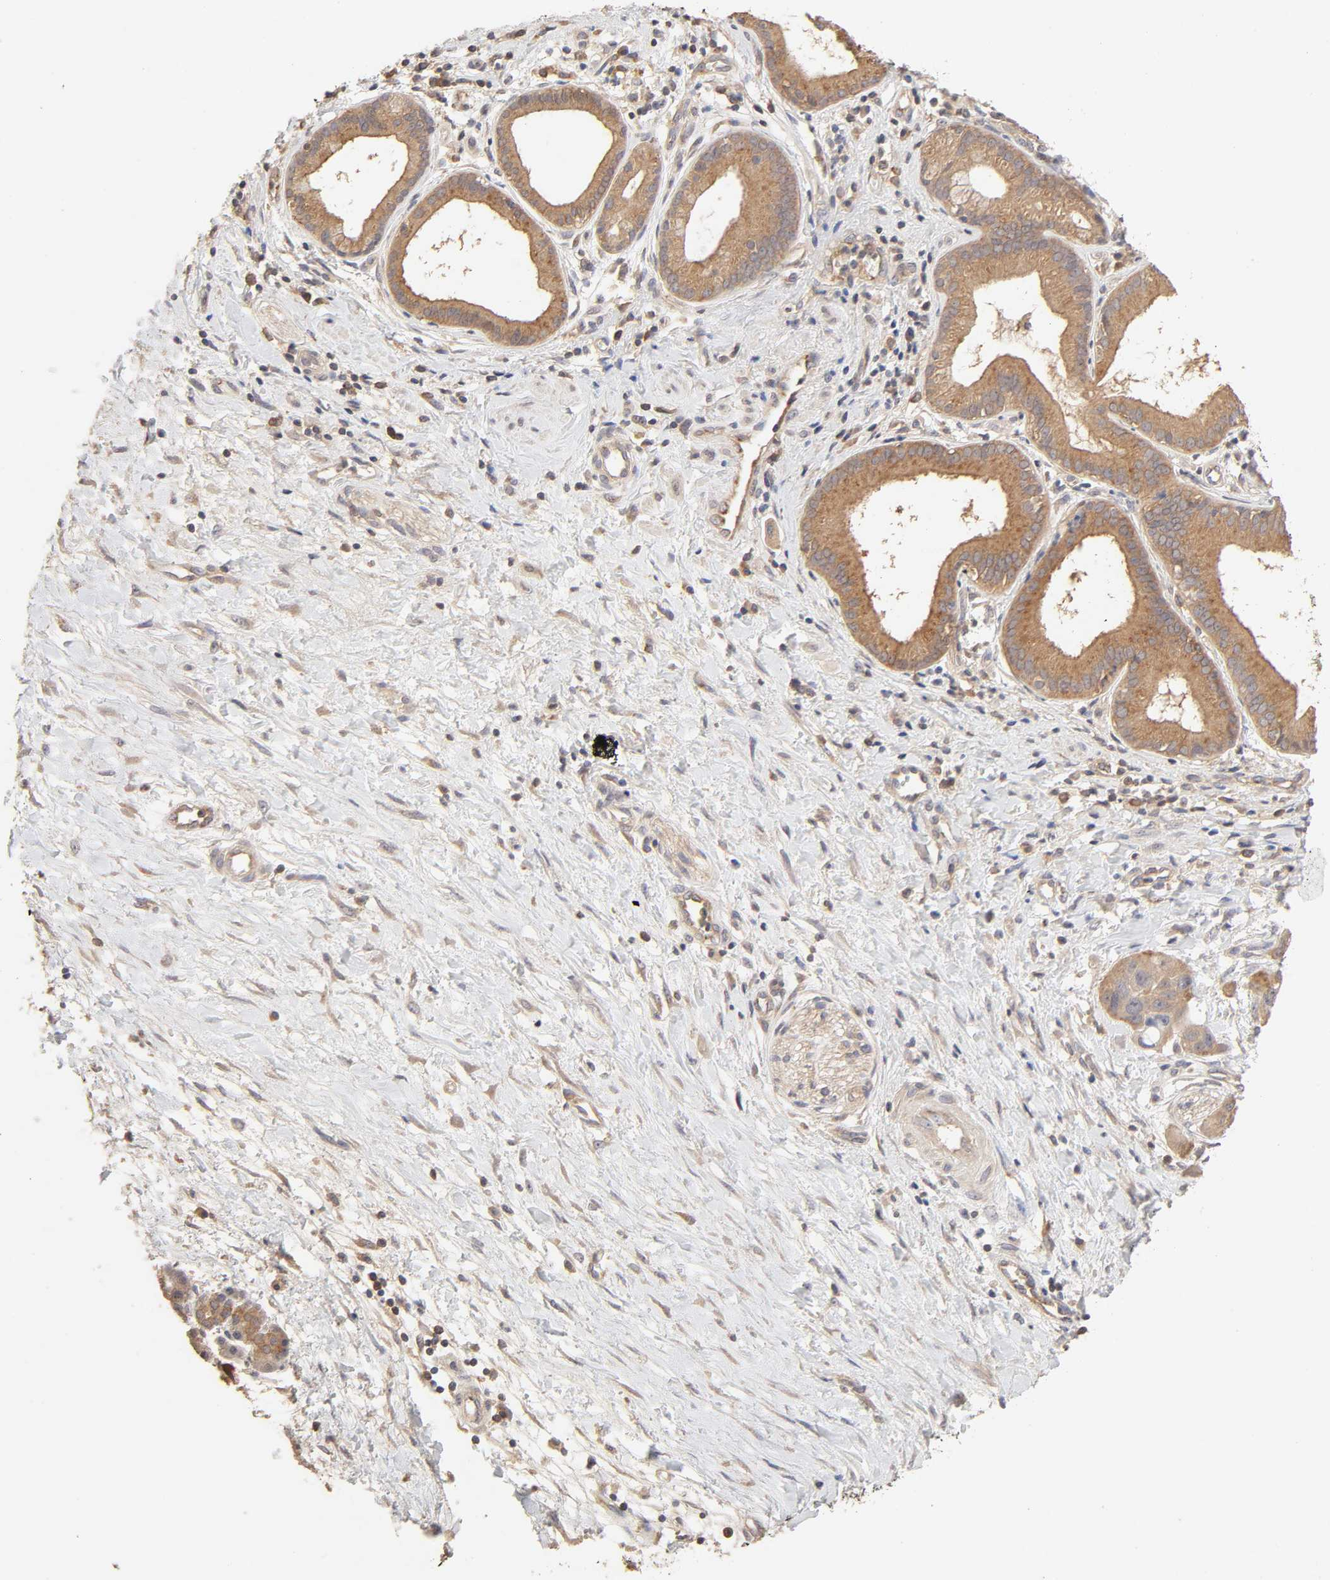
{"staining": {"intensity": "moderate", "quantity": ">75%", "location": "cytoplasmic/membranous"}, "tissue": "pancreatic cancer", "cell_type": "Tumor cells", "image_type": "cancer", "snomed": [{"axis": "morphology", "description": "Adenocarcinoma, NOS"}, {"axis": "topography", "description": "Pancreas"}], "caption": "The image shows staining of adenocarcinoma (pancreatic), revealing moderate cytoplasmic/membranous protein positivity (brown color) within tumor cells. The protein of interest is stained brown, and the nuclei are stained in blue (DAB IHC with brightfield microscopy, high magnification).", "gene": "AP1G2", "patient": {"sex": "female", "age": 60}}